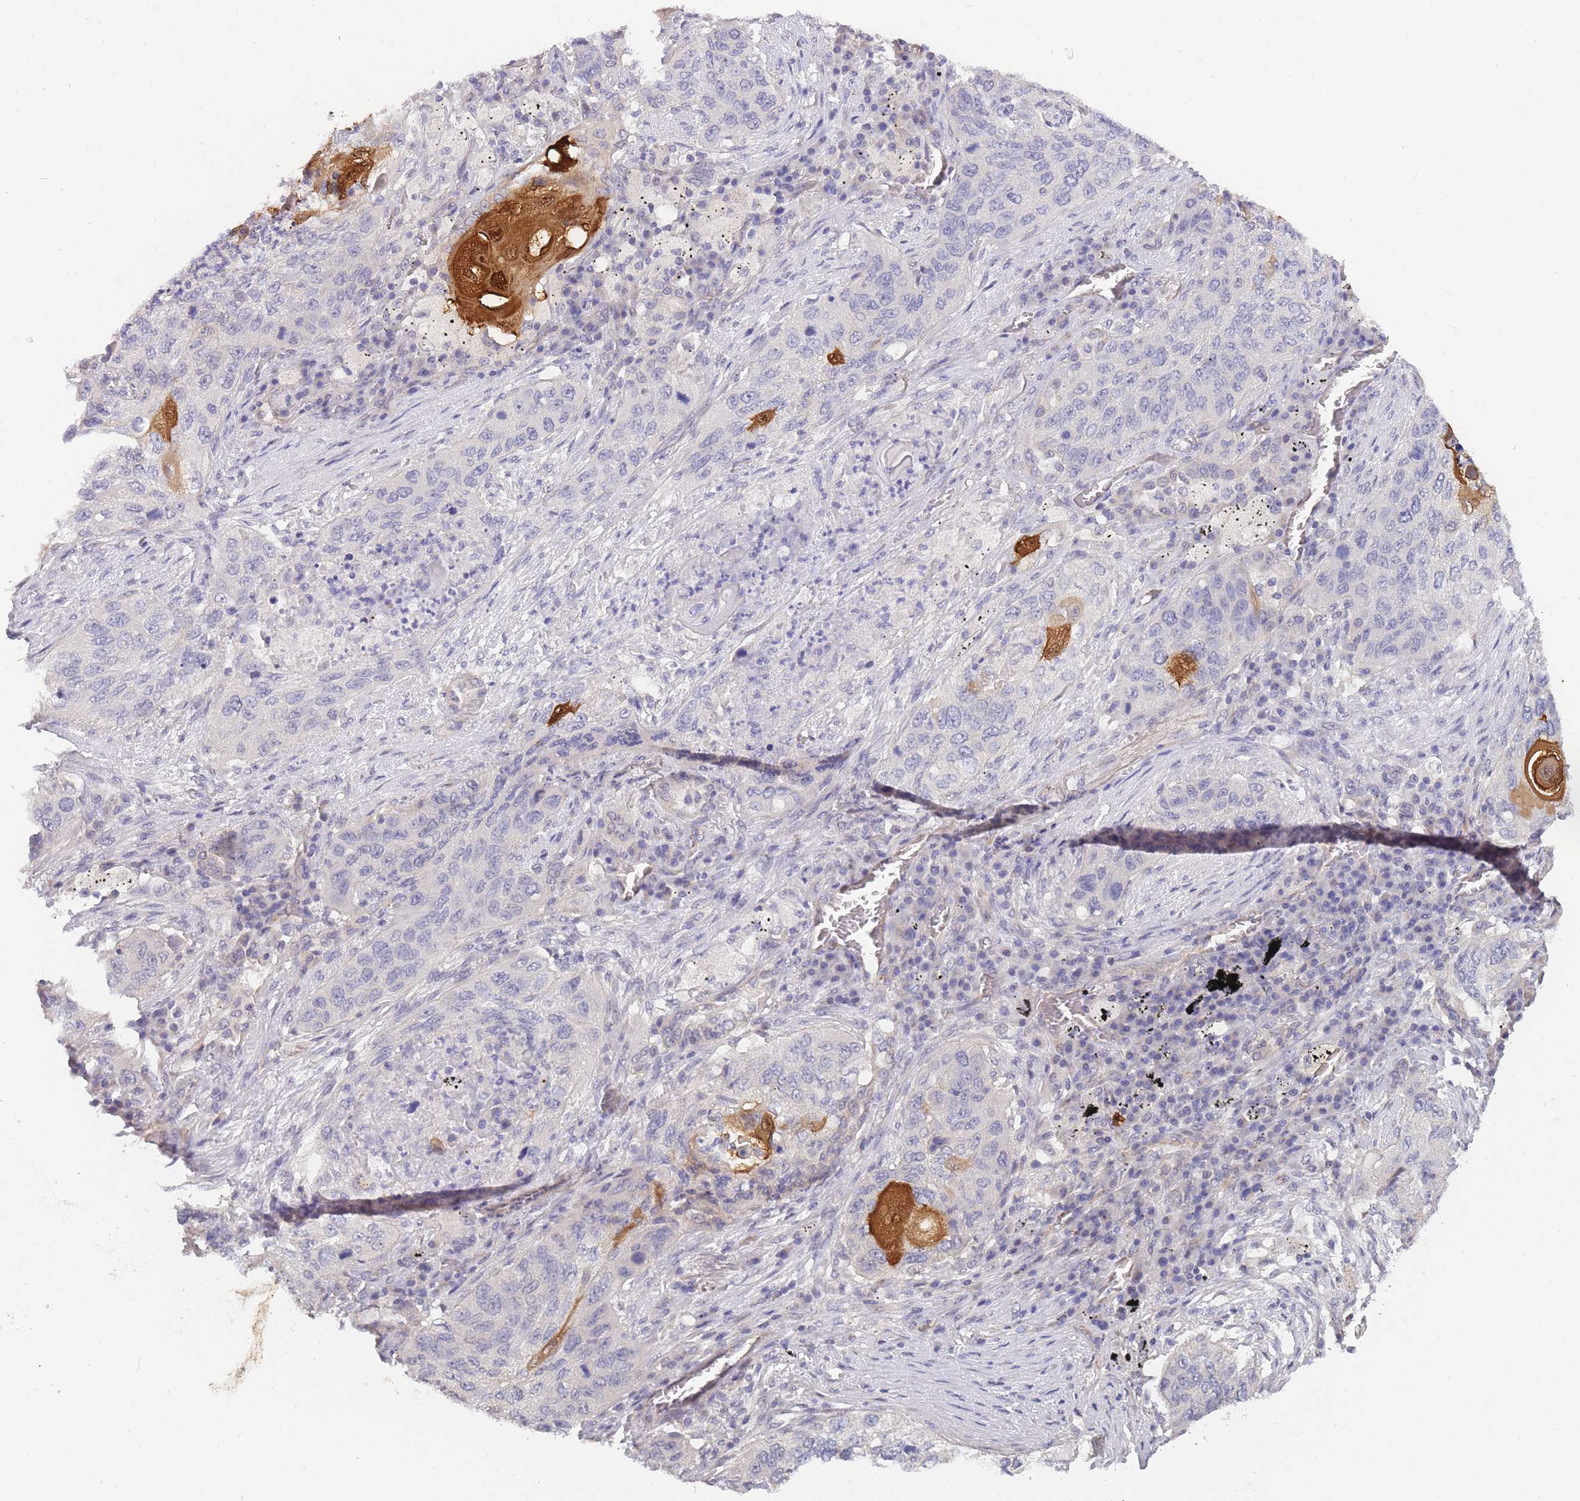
{"staining": {"intensity": "strong", "quantity": "<25%", "location": "cytoplasmic/membranous,nuclear"}, "tissue": "lung cancer", "cell_type": "Tumor cells", "image_type": "cancer", "snomed": [{"axis": "morphology", "description": "Squamous cell carcinoma, NOS"}, {"axis": "topography", "description": "Lung"}], "caption": "Protein expression analysis of lung cancer (squamous cell carcinoma) shows strong cytoplasmic/membranous and nuclear expression in about <25% of tumor cells. Nuclei are stained in blue.", "gene": "C19orf25", "patient": {"sex": "female", "age": 63}}